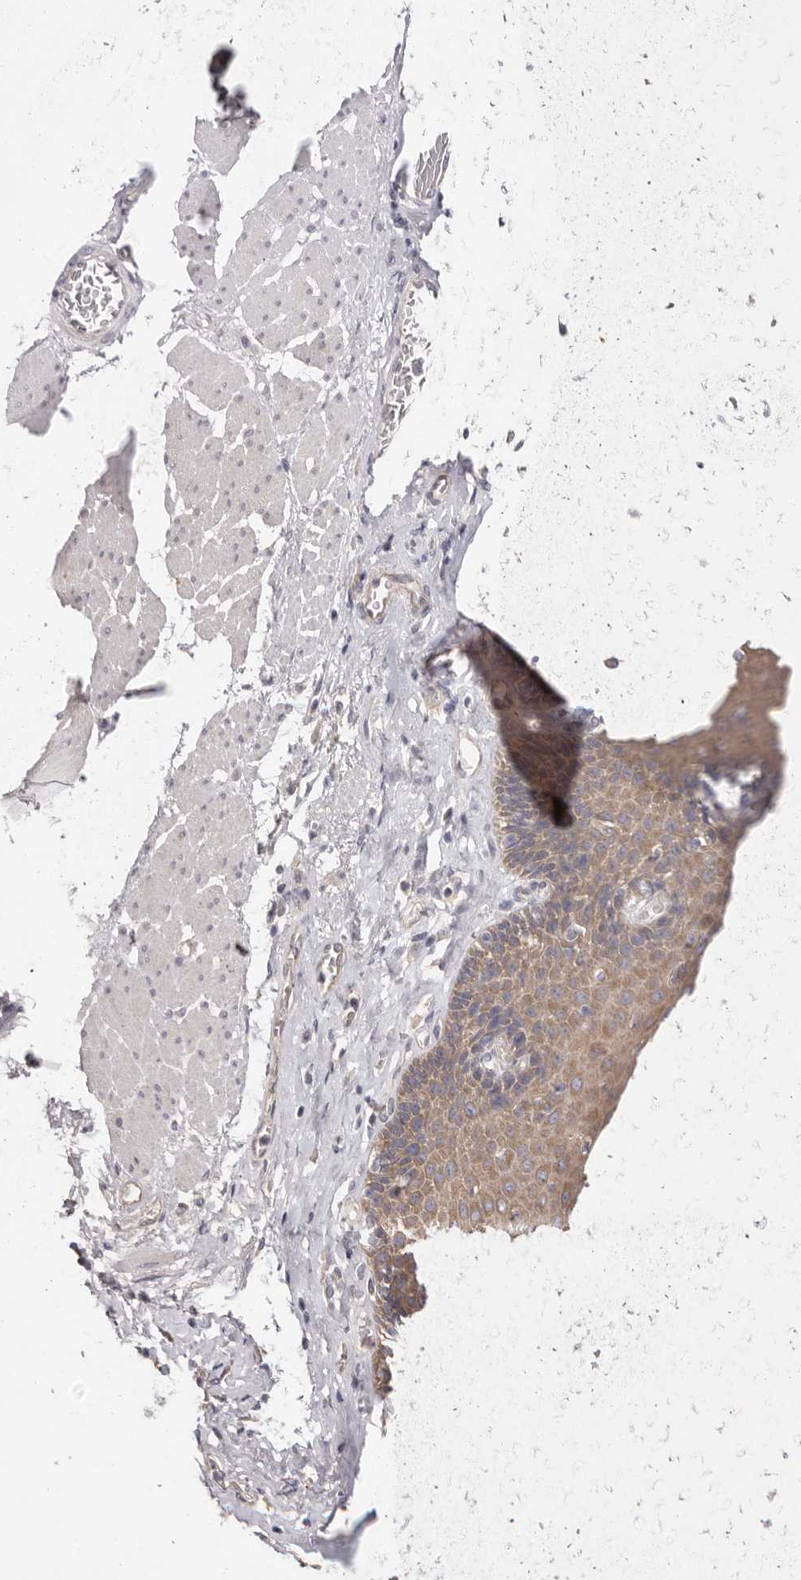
{"staining": {"intensity": "moderate", "quantity": ">75%", "location": "cytoplasmic/membranous"}, "tissue": "esophagus", "cell_type": "Squamous epithelial cells", "image_type": "normal", "snomed": [{"axis": "morphology", "description": "Normal tissue, NOS"}, {"axis": "topography", "description": "Esophagus"}], "caption": "Moderate cytoplasmic/membranous protein staining is appreciated in approximately >75% of squamous epithelial cells in esophagus. (IHC, brightfield microscopy, high magnification).", "gene": "FAM167B", "patient": {"sex": "female", "age": 66}}